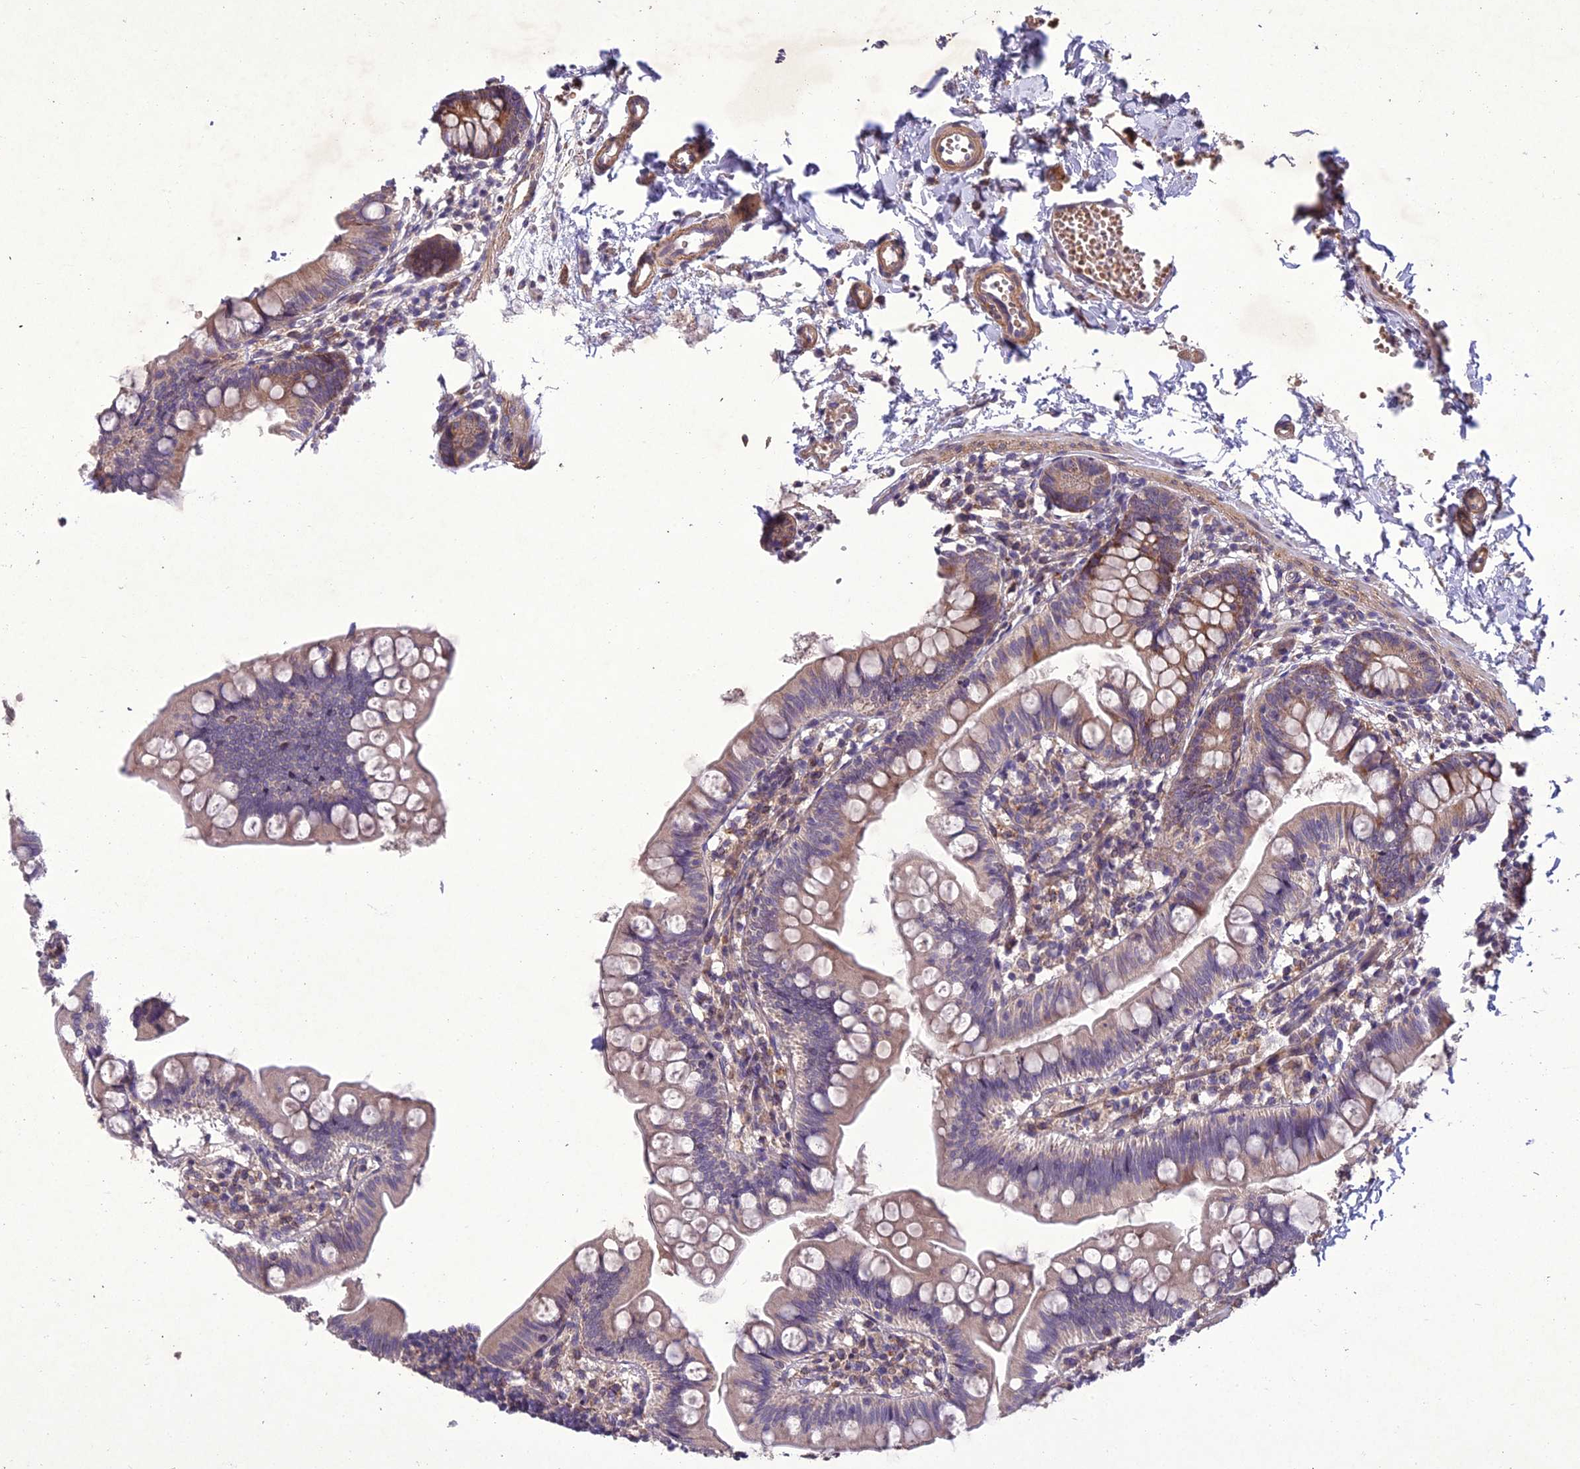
{"staining": {"intensity": "moderate", "quantity": "25%-75%", "location": "cytoplasmic/membranous"}, "tissue": "small intestine", "cell_type": "Glandular cells", "image_type": "normal", "snomed": [{"axis": "morphology", "description": "Normal tissue, NOS"}, {"axis": "topography", "description": "Small intestine"}], "caption": "Human small intestine stained with a protein marker shows moderate staining in glandular cells.", "gene": "CENPL", "patient": {"sex": "male", "age": 7}}